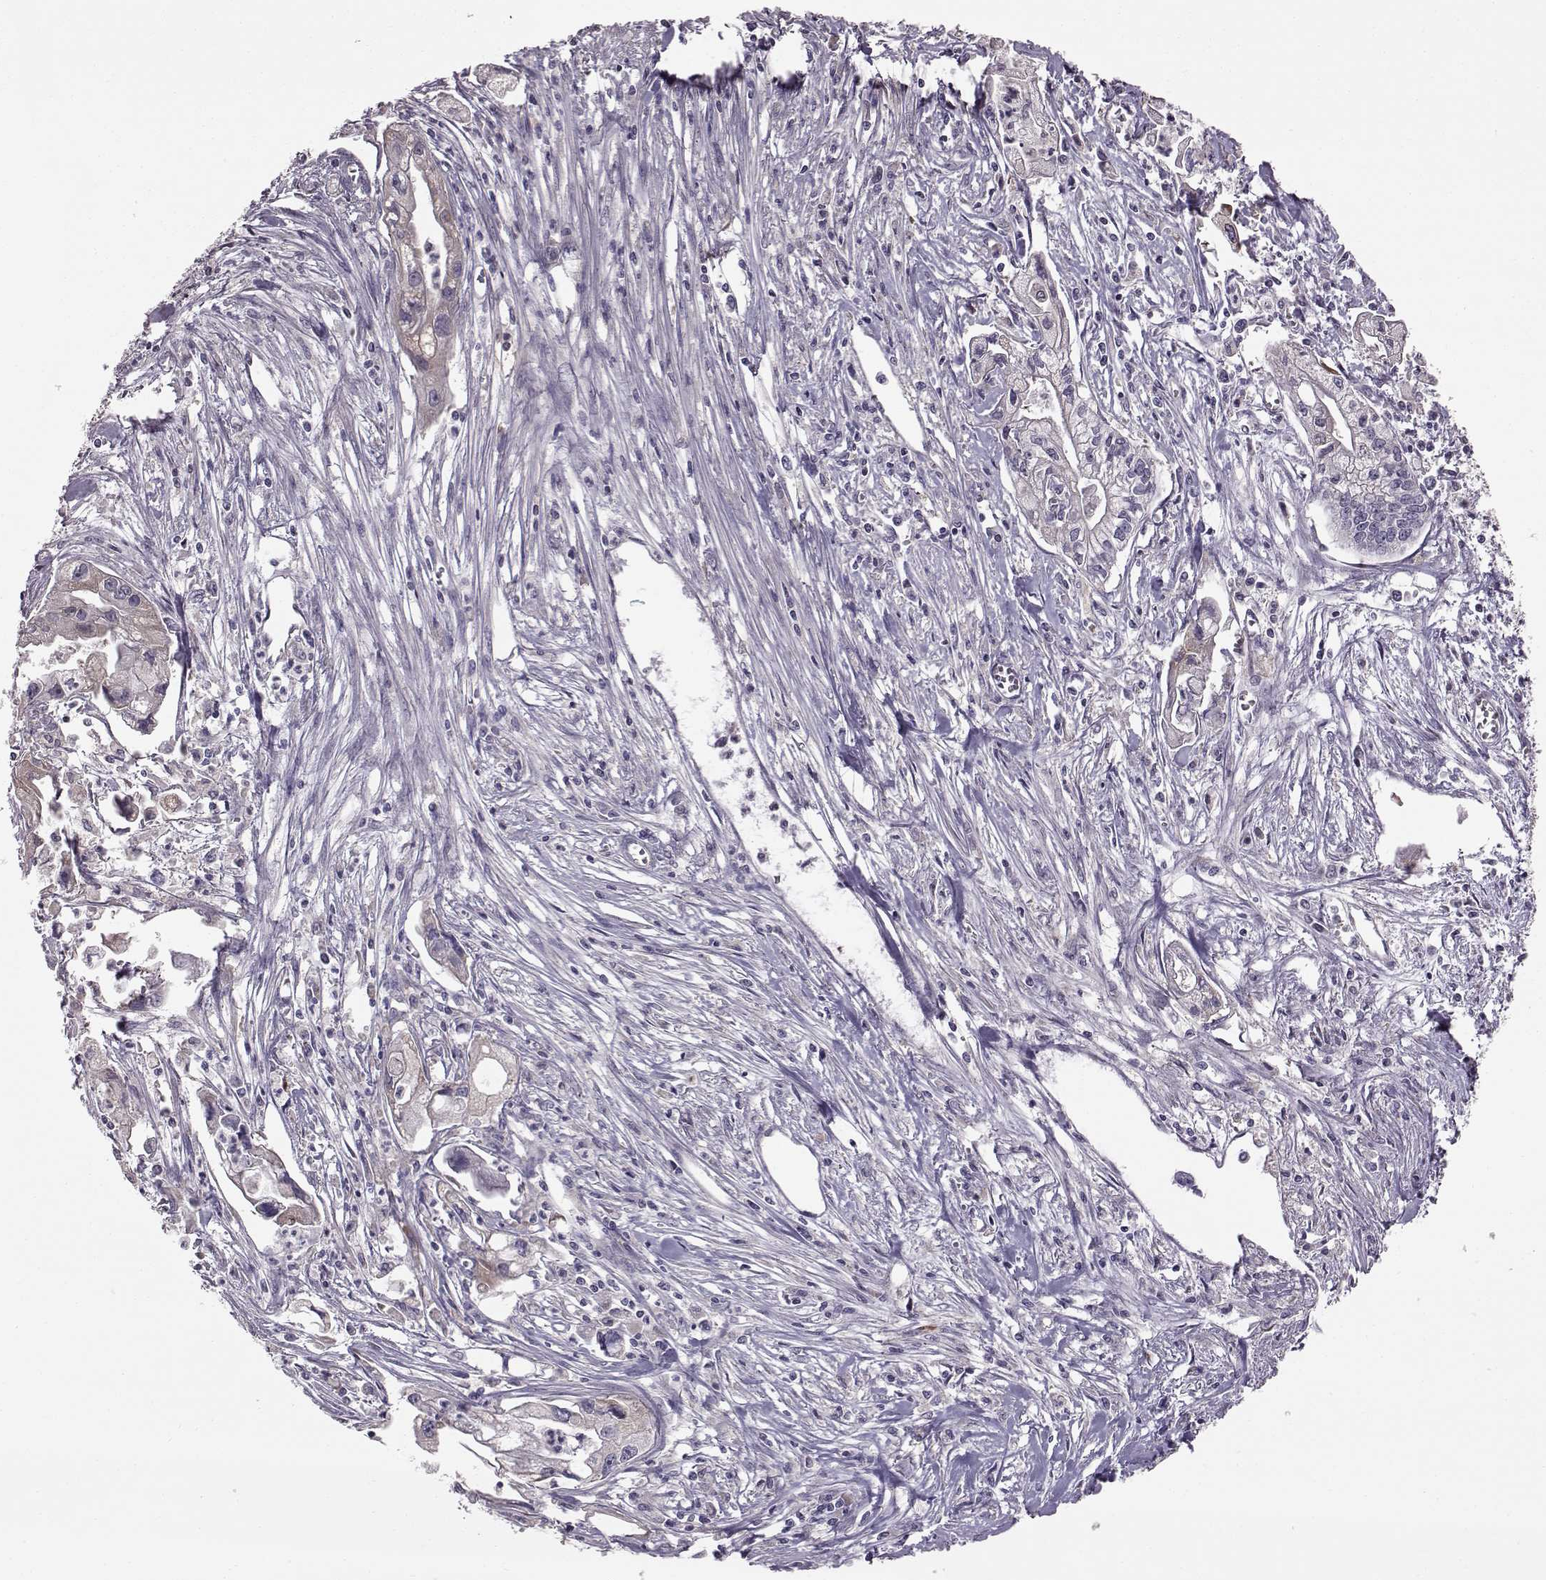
{"staining": {"intensity": "negative", "quantity": "none", "location": "none"}, "tissue": "pancreatic cancer", "cell_type": "Tumor cells", "image_type": "cancer", "snomed": [{"axis": "morphology", "description": "Adenocarcinoma, NOS"}, {"axis": "topography", "description": "Pancreas"}], "caption": "A histopathology image of pancreatic cancer (adenocarcinoma) stained for a protein displays no brown staining in tumor cells.", "gene": "ADGRG2", "patient": {"sex": "male", "age": 70}}